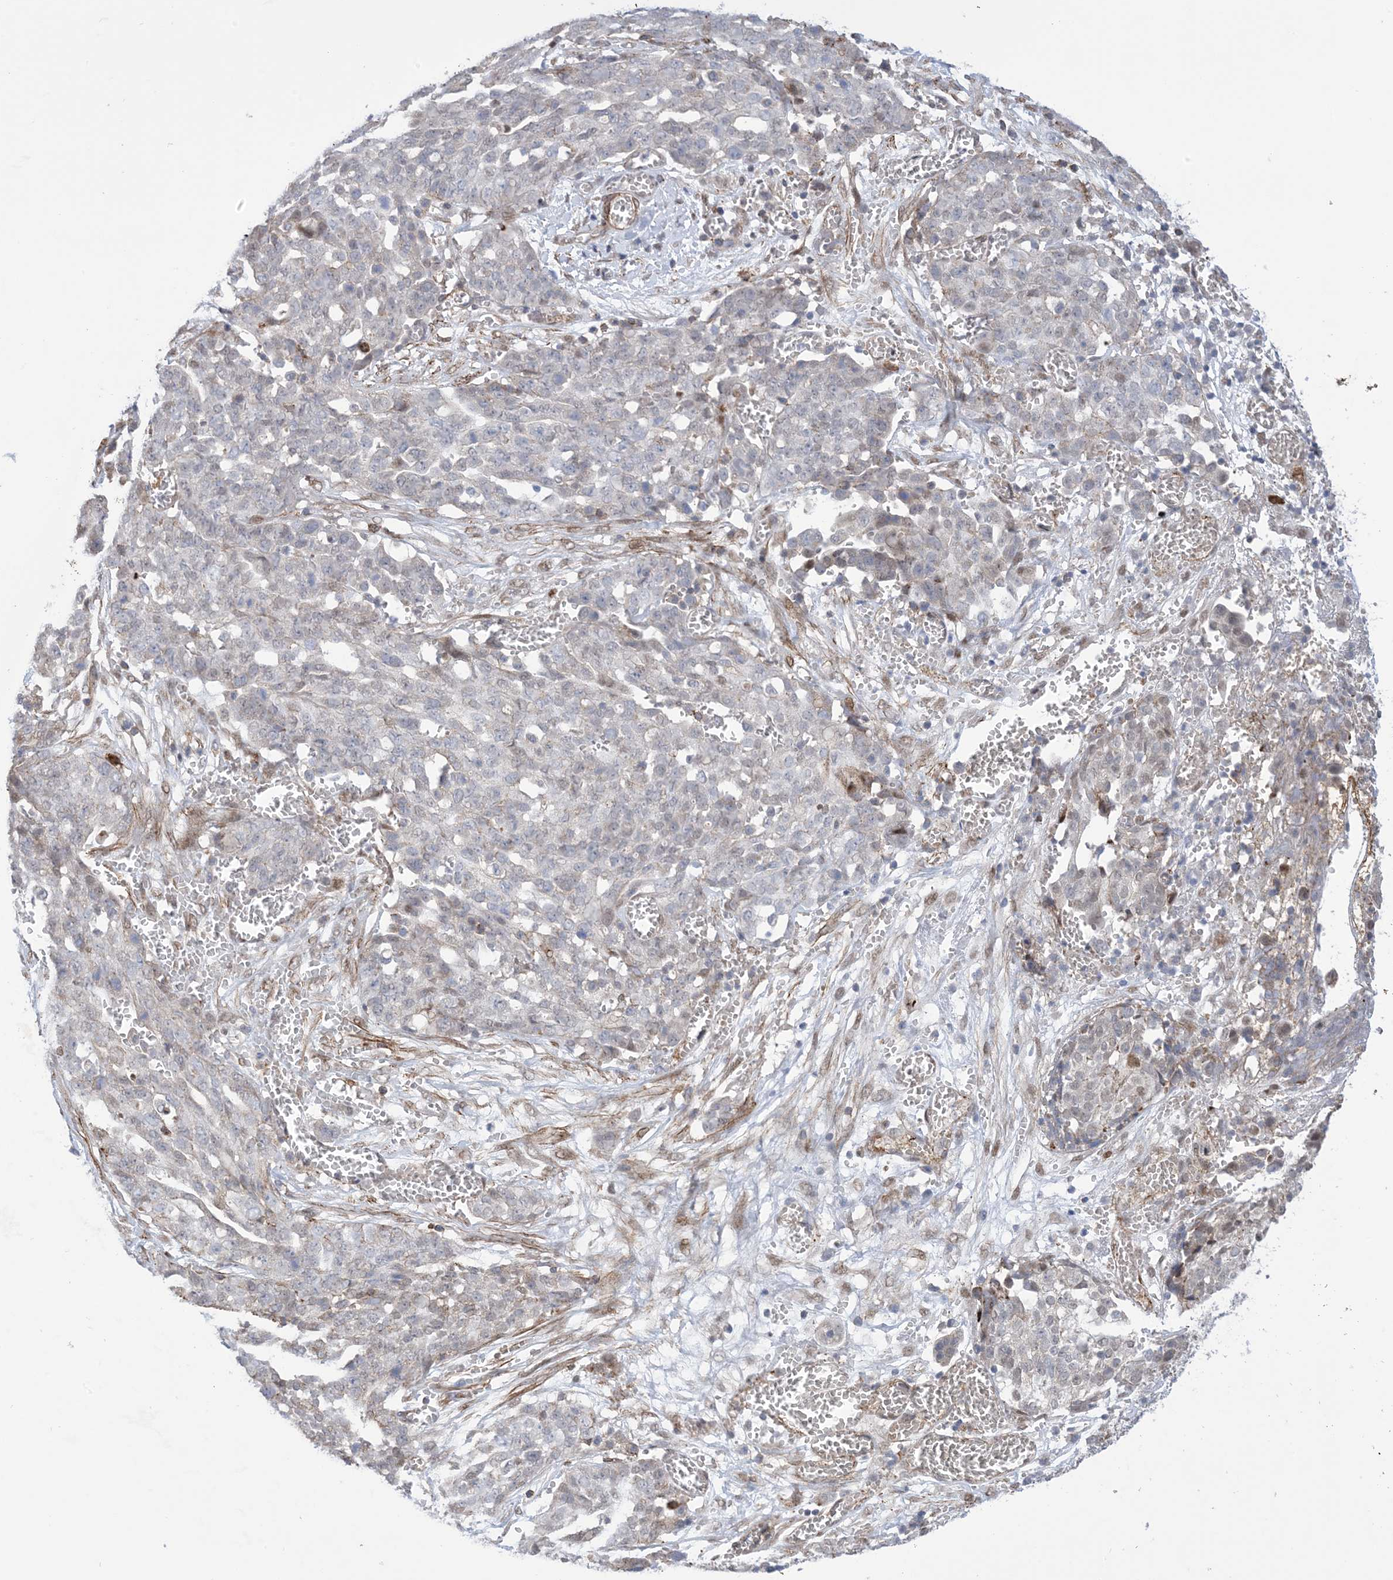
{"staining": {"intensity": "negative", "quantity": "none", "location": "none"}, "tissue": "ovarian cancer", "cell_type": "Tumor cells", "image_type": "cancer", "snomed": [{"axis": "morphology", "description": "Cystadenocarcinoma, serous, NOS"}, {"axis": "topography", "description": "Soft tissue"}, {"axis": "topography", "description": "Ovary"}], "caption": "Immunohistochemistry photomicrograph of human ovarian serous cystadenocarcinoma stained for a protein (brown), which exhibits no expression in tumor cells. (DAB (3,3'-diaminobenzidine) IHC with hematoxylin counter stain).", "gene": "ZNF8", "patient": {"sex": "female", "age": 57}}